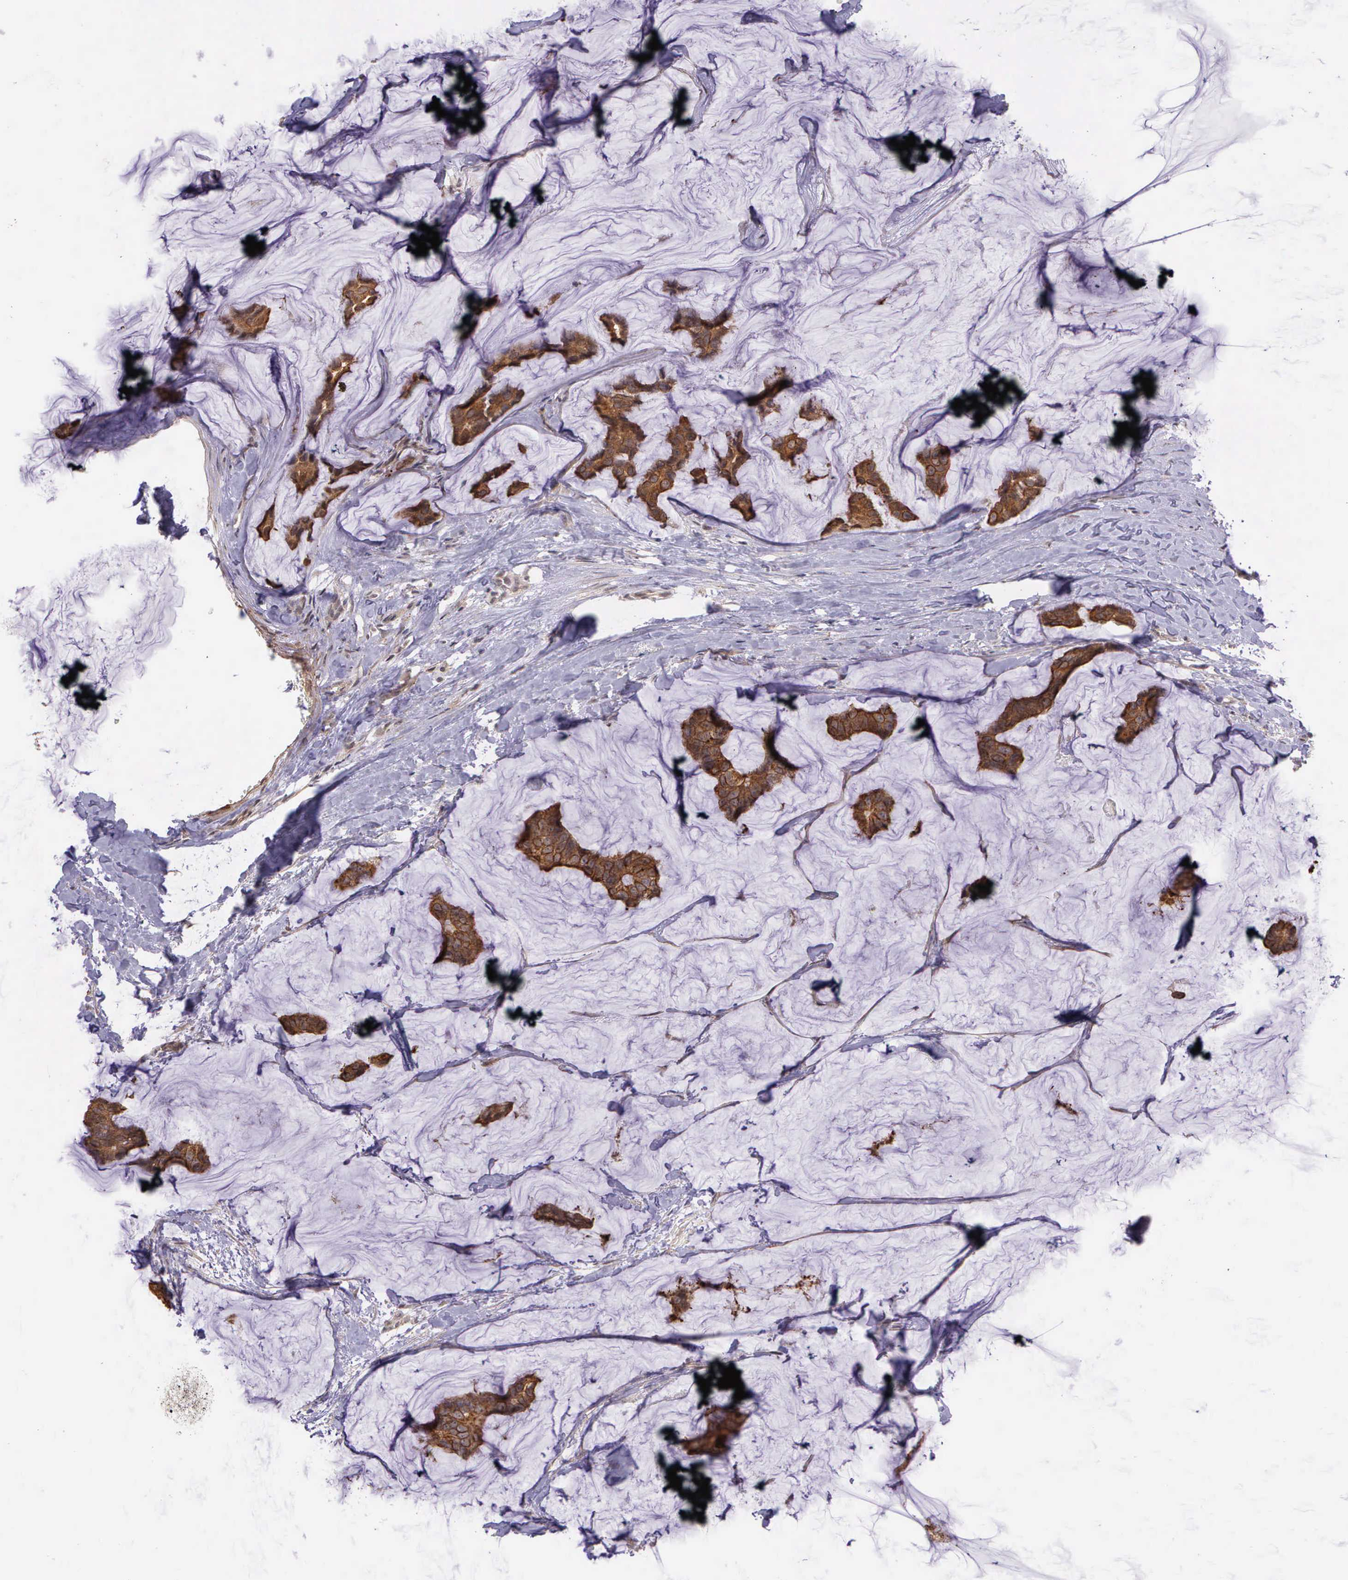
{"staining": {"intensity": "strong", "quantity": ">75%", "location": "cytoplasmic/membranous"}, "tissue": "breast cancer", "cell_type": "Tumor cells", "image_type": "cancer", "snomed": [{"axis": "morphology", "description": "Normal tissue, NOS"}, {"axis": "morphology", "description": "Duct carcinoma"}, {"axis": "topography", "description": "Breast"}], "caption": "Immunohistochemical staining of breast cancer exhibits high levels of strong cytoplasmic/membranous expression in approximately >75% of tumor cells.", "gene": "PRICKLE3", "patient": {"sex": "female", "age": 50}}